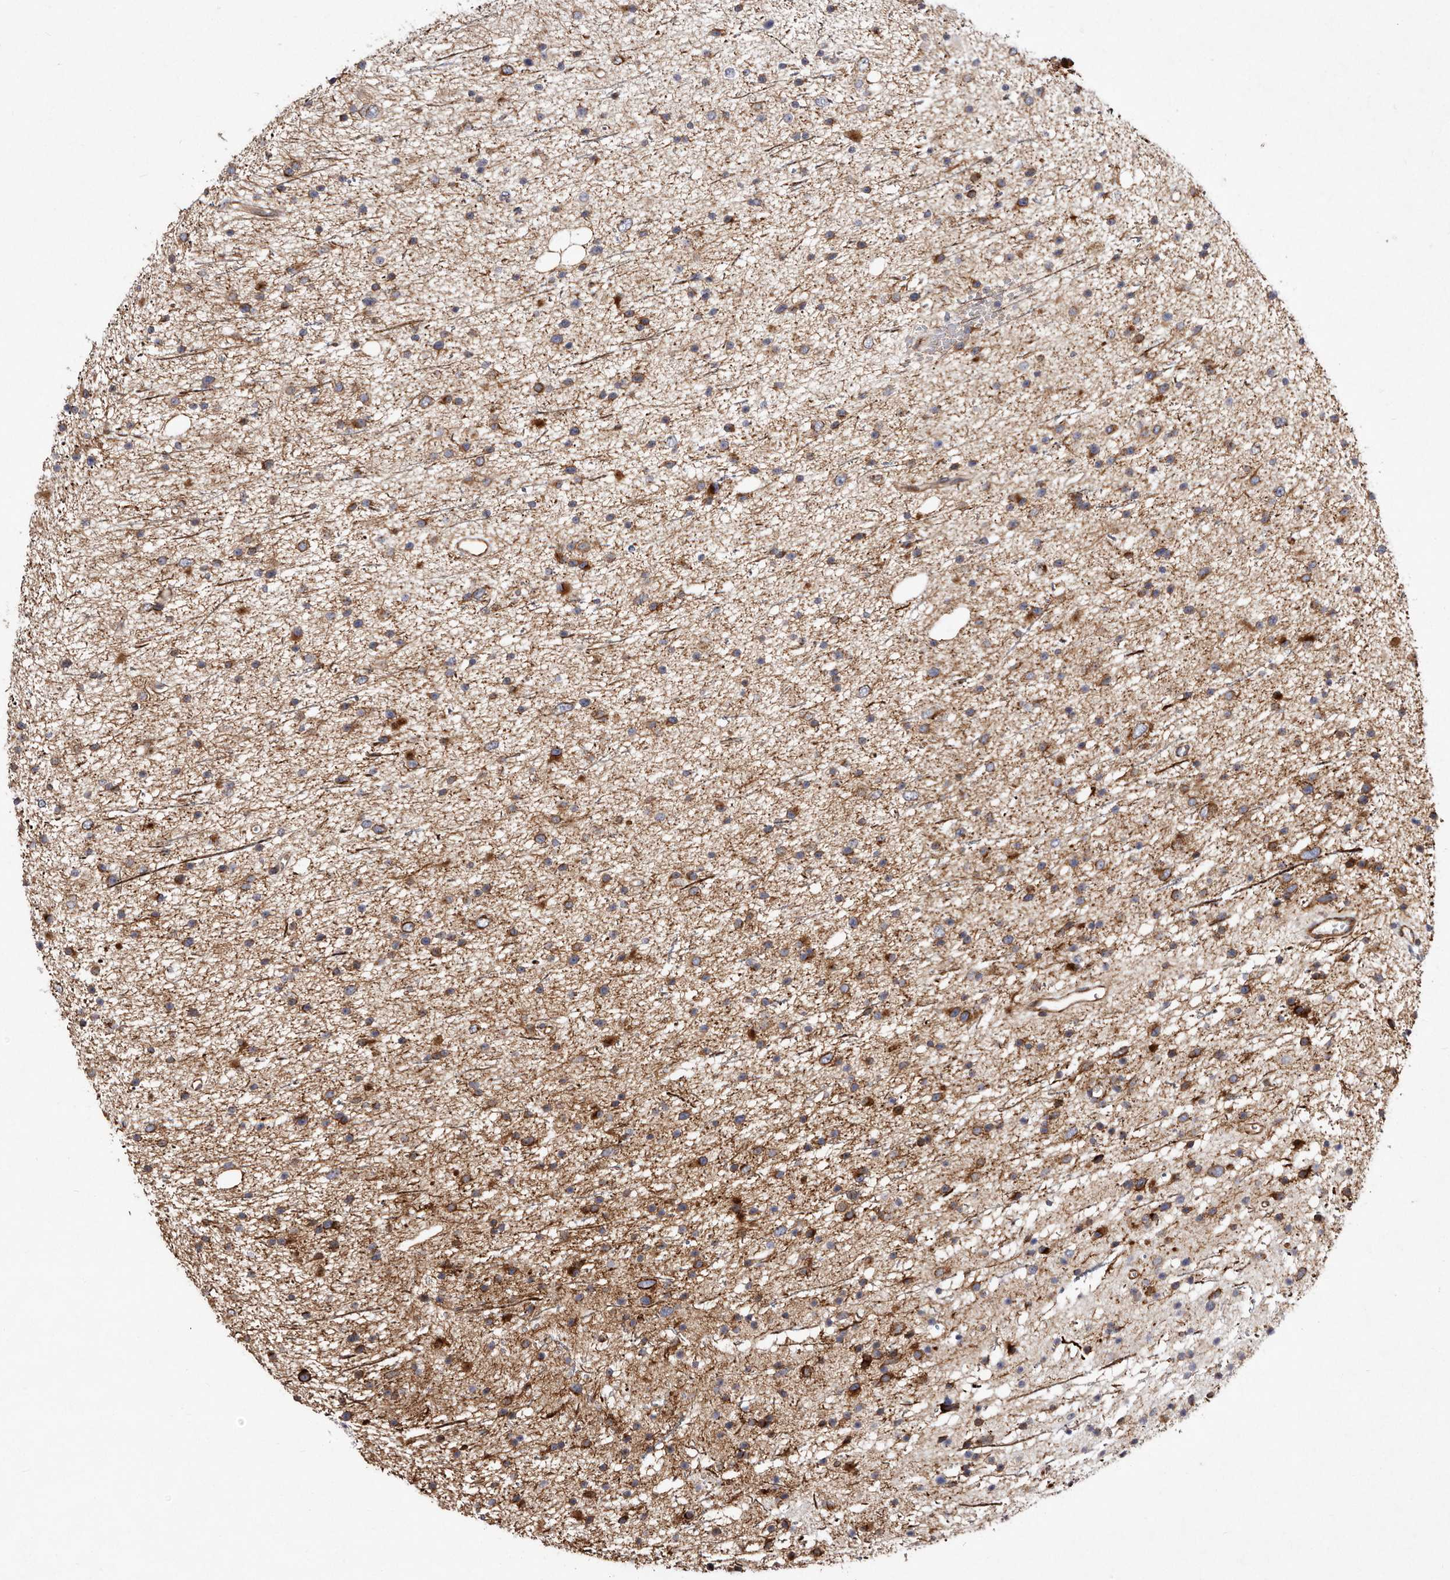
{"staining": {"intensity": "moderate", "quantity": "25%-75%", "location": "cytoplasmic/membranous"}, "tissue": "glioma", "cell_type": "Tumor cells", "image_type": "cancer", "snomed": [{"axis": "morphology", "description": "Glioma, malignant, Low grade"}, {"axis": "topography", "description": "Cerebral cortex"}], "caption": "IHC image of neoplastic tissue: glioma stained using IHC shows medium levels of moderate protein expression localized specifically in the cytoplasmic/membranous of tumor cells, appearing as a cytoplasmic/membranous brown color.", "gene": "TIMM17B", "patient": {"sex": "female", "age": 39}}